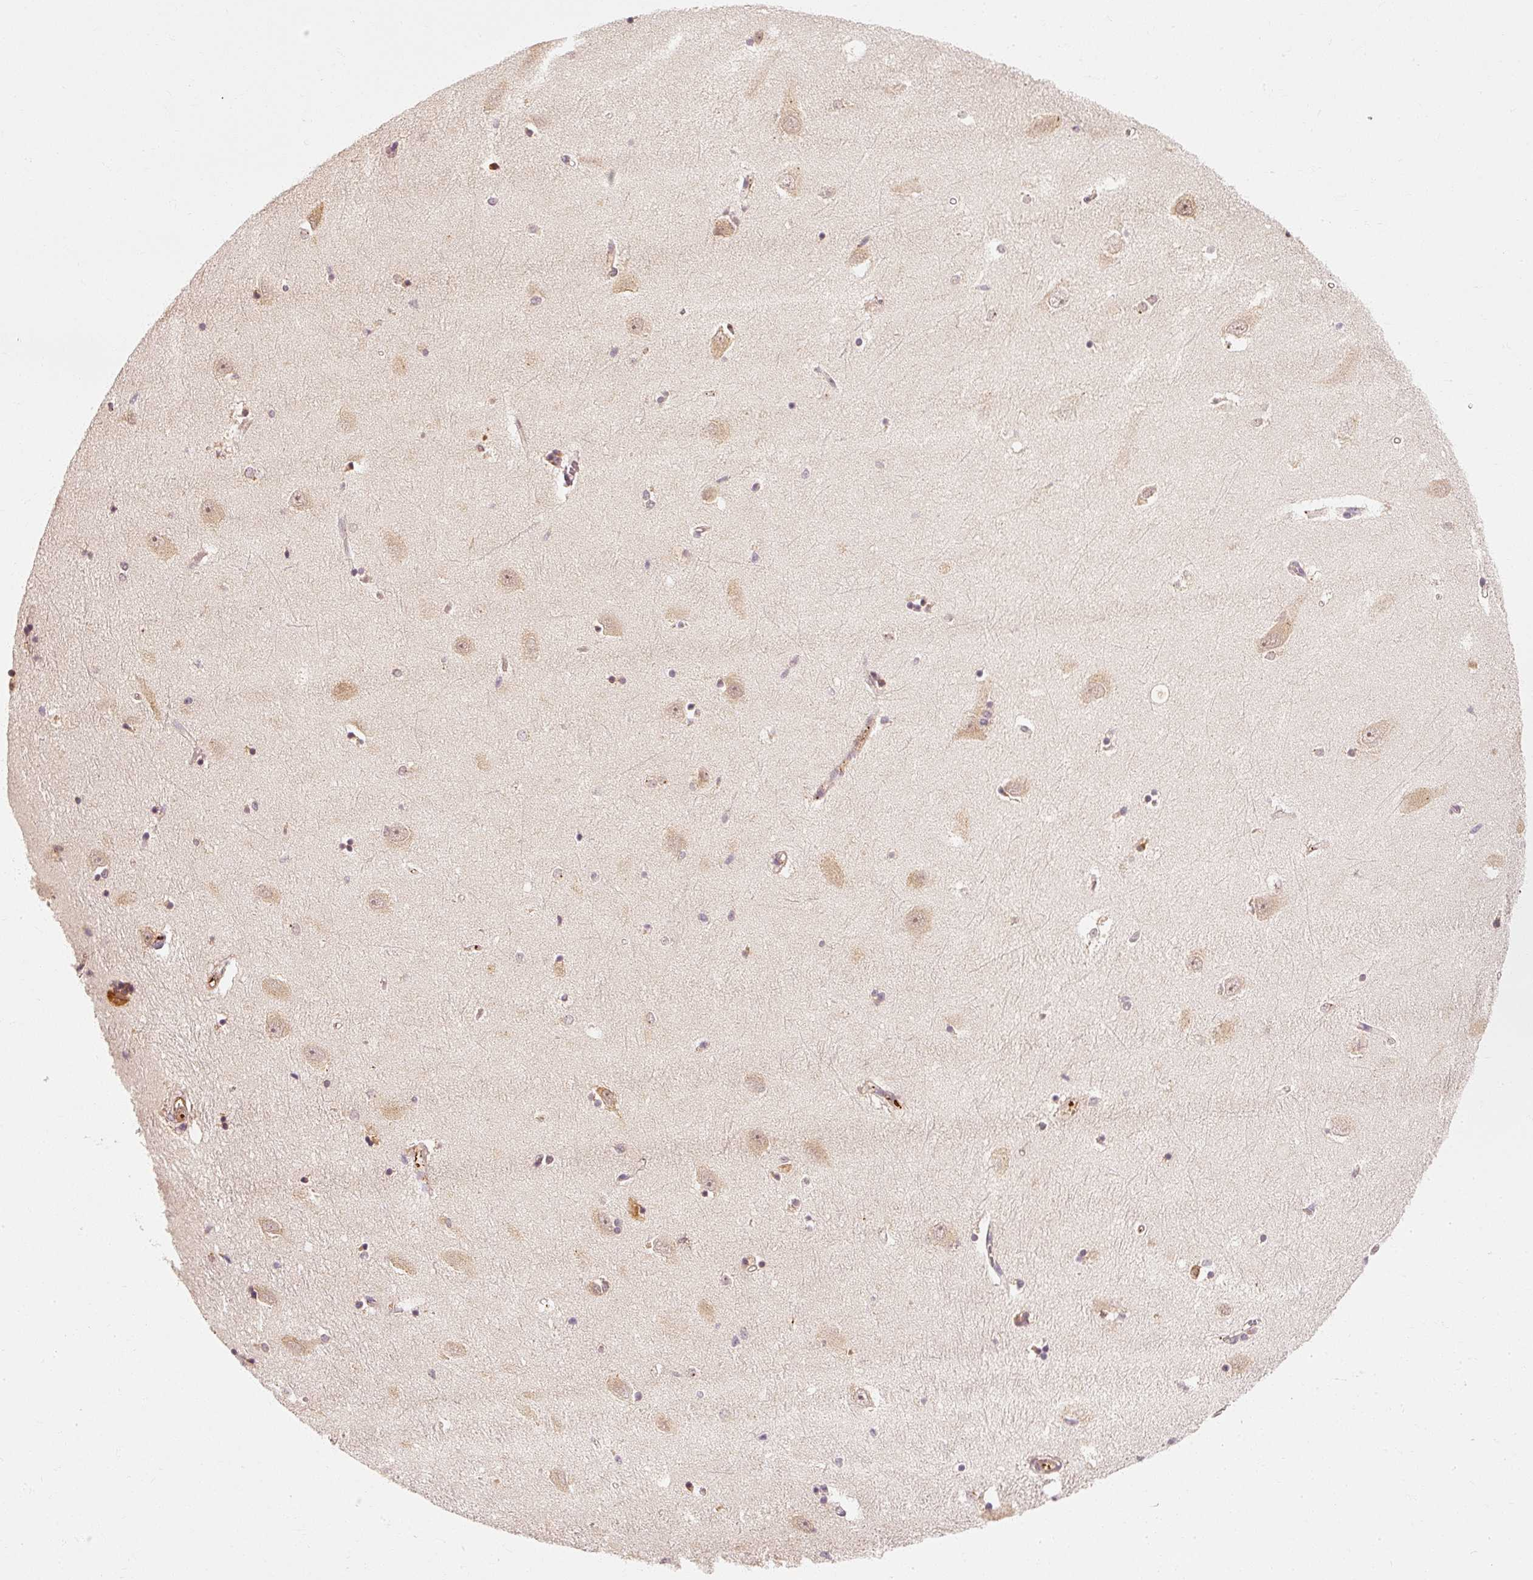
{"staining": {"intensity": "moderate", "quantity": "<25%", "location": "cytoplasmic/membranous"}, "tissue": "hippocampus", "cell_type": "Glial cells", "image_type": "normal", "snomed": [{"axis": "morphology", "description": "Normal tissue, NOS"}, {"axis": "topography", "description": "Hippocampus"}], "caption": "This is a histology image of immunohistochemistry staining of unremarkable hippocampus, which shows moderate staining in the cytoplasmic/membranous of glial cells.", "gene": "EEF1A1", "patient": {"sex": "female", "age": 64}}